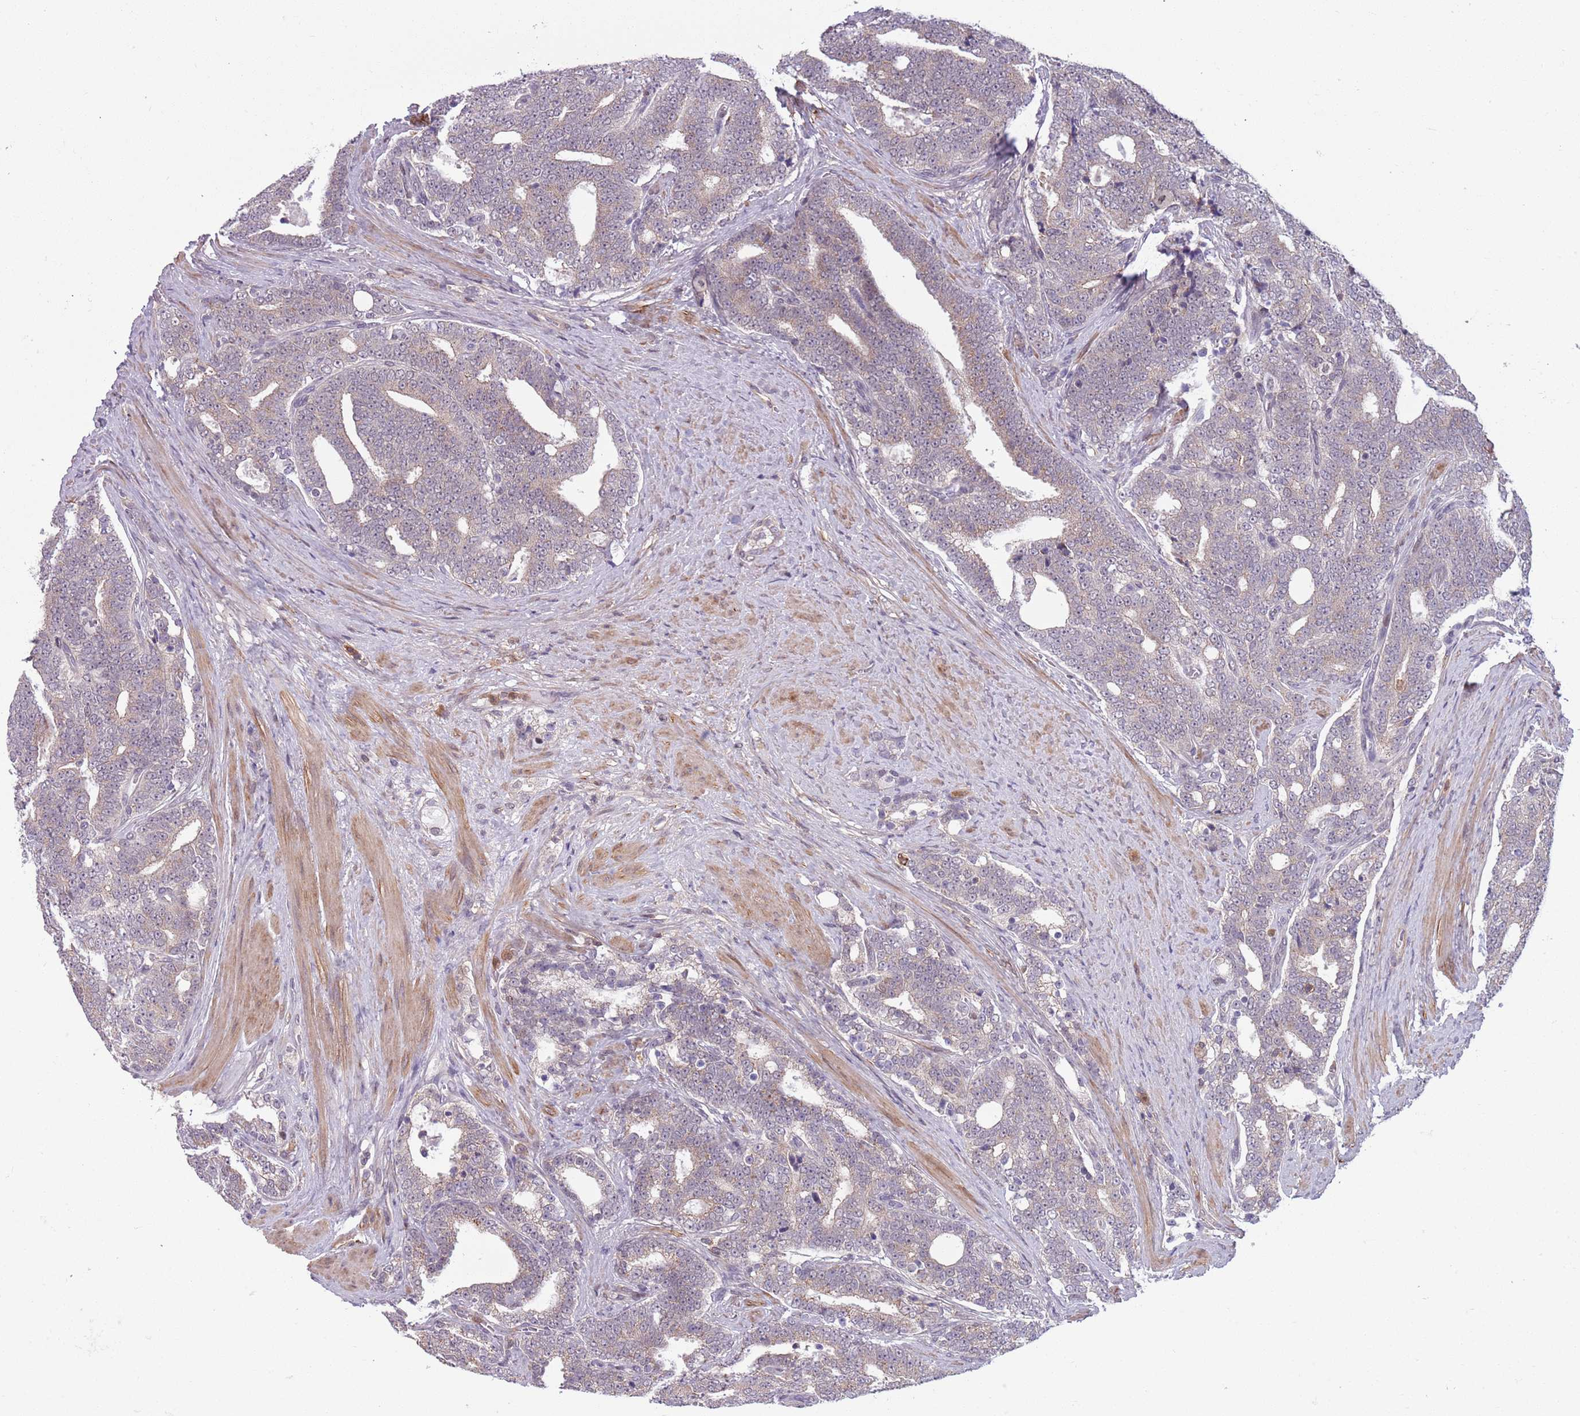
{"staining": {"intensity": "negative", "quantity": "none", "location": "none"}, "tissue": "prostate cancer", "cell_type": "Tumor cells", "image_type": "cancer", "snomed": [{"axis": "morphology", "description": "Adenocarcinoma, High grade"}, {"axis": "topography", "description": "Prostate and seminal vesicle, NOS"}], "caption": "Immunohistochemical staining of human prostate high-grade adenocarcinoma displays no significant positivity in tumor cells. (IHC, brightfield microscopy, high magnification).", "gene": "JAML", "patient": {"sex": "male", "age": 67}}